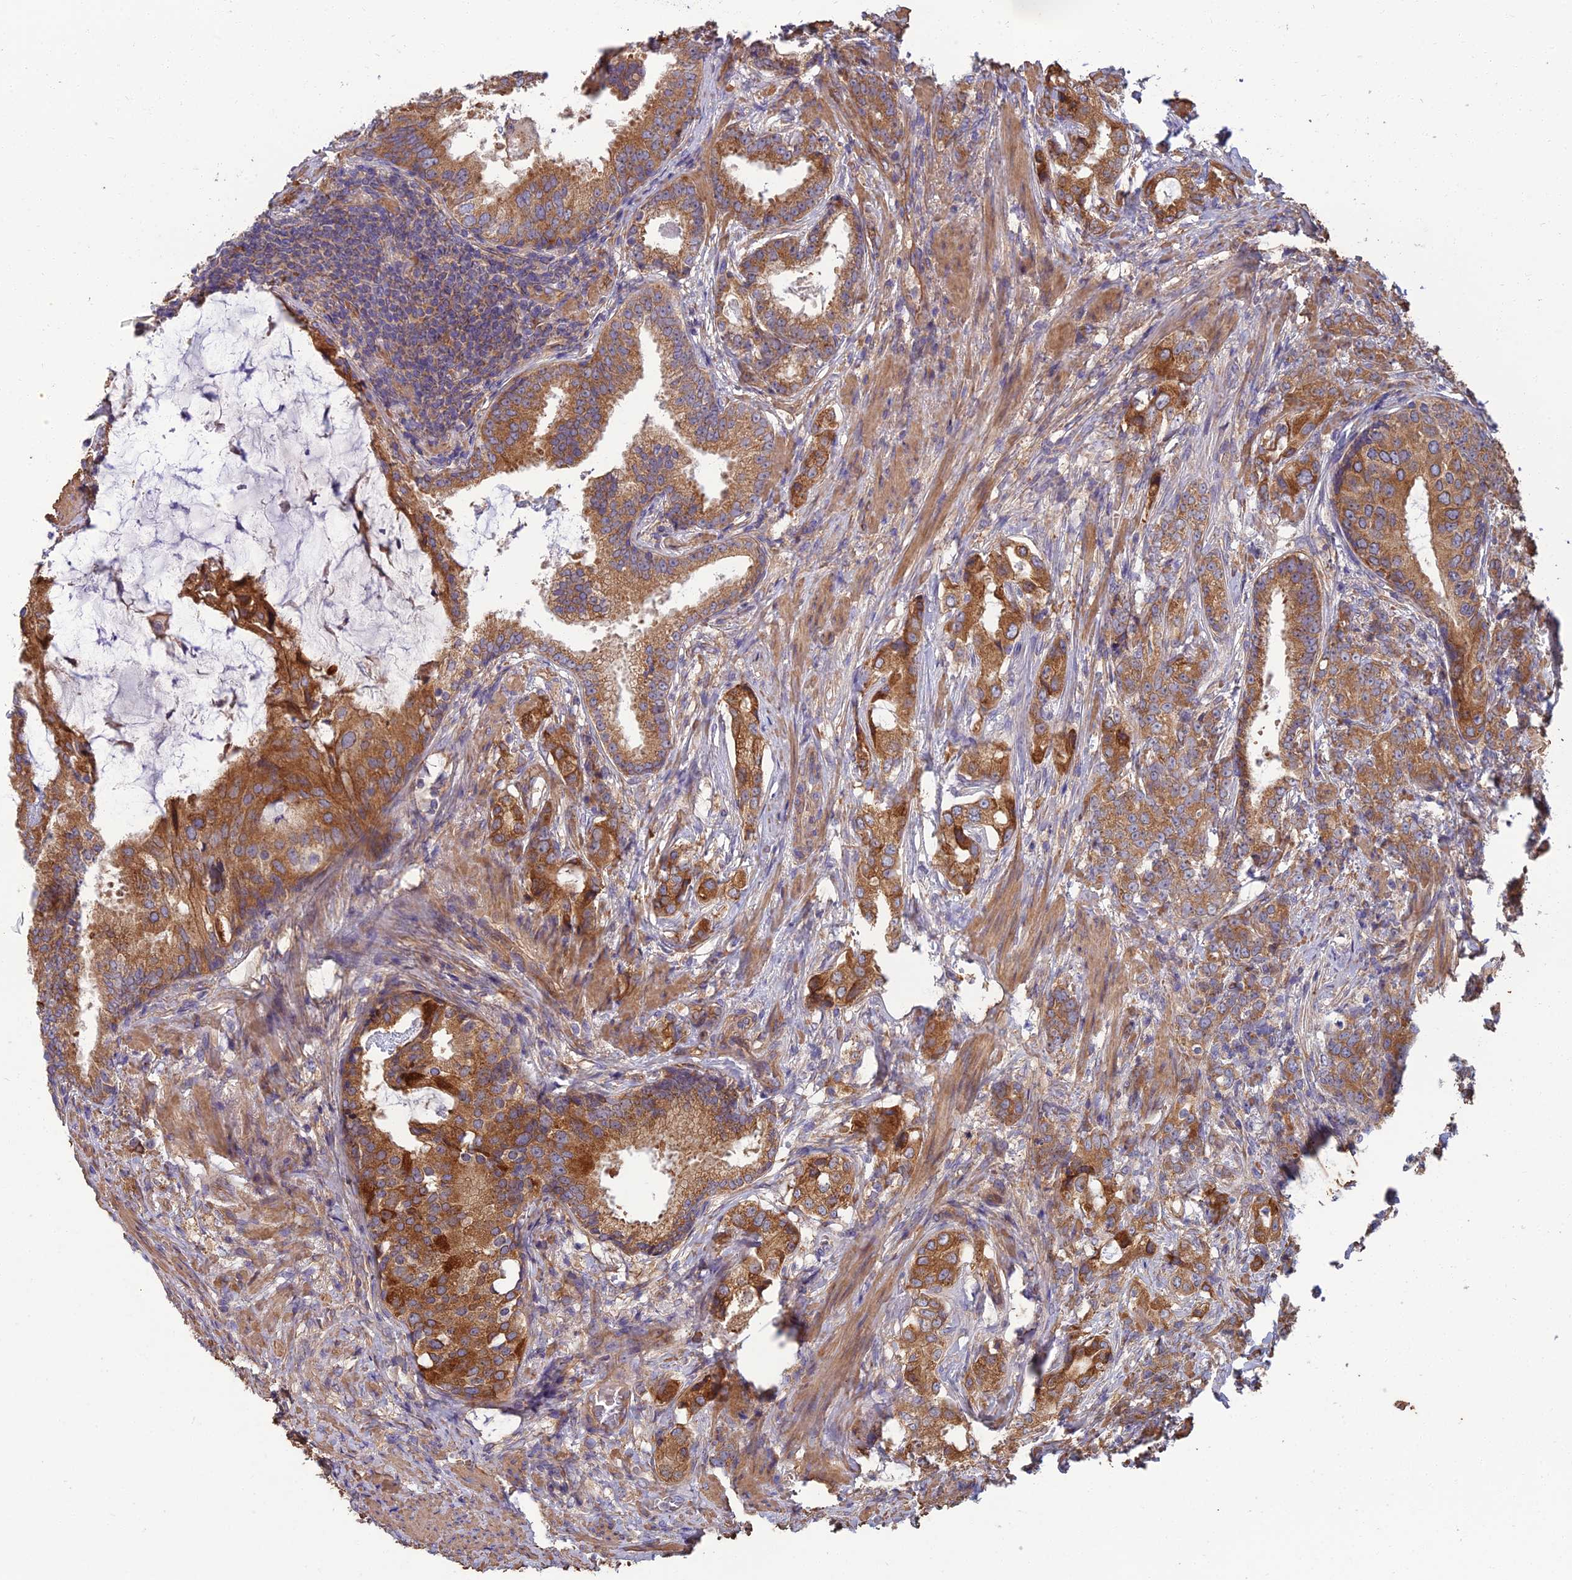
{"staining": {"intensity": "strong", "quantity": ">75%", "location": "cytoplasmic/membranous"}, "tissue": "prostate cancer", "cell_type": "Tumor cells", "image_type": "cancer", "snomed": [{"axis": "morphology", "description": "Adenocarcinoma, Low grade"}, {"axis": "topography", "description": "Prostate"}], "caption": "This is an image of IHC staining of adenocarcinoma (low-grade) (prostate), which shows strong staining in the cytoplasmic/membranous of tumor cells.", "gene": "WDR24", "patient": {"sex": "male", "age": 71}}